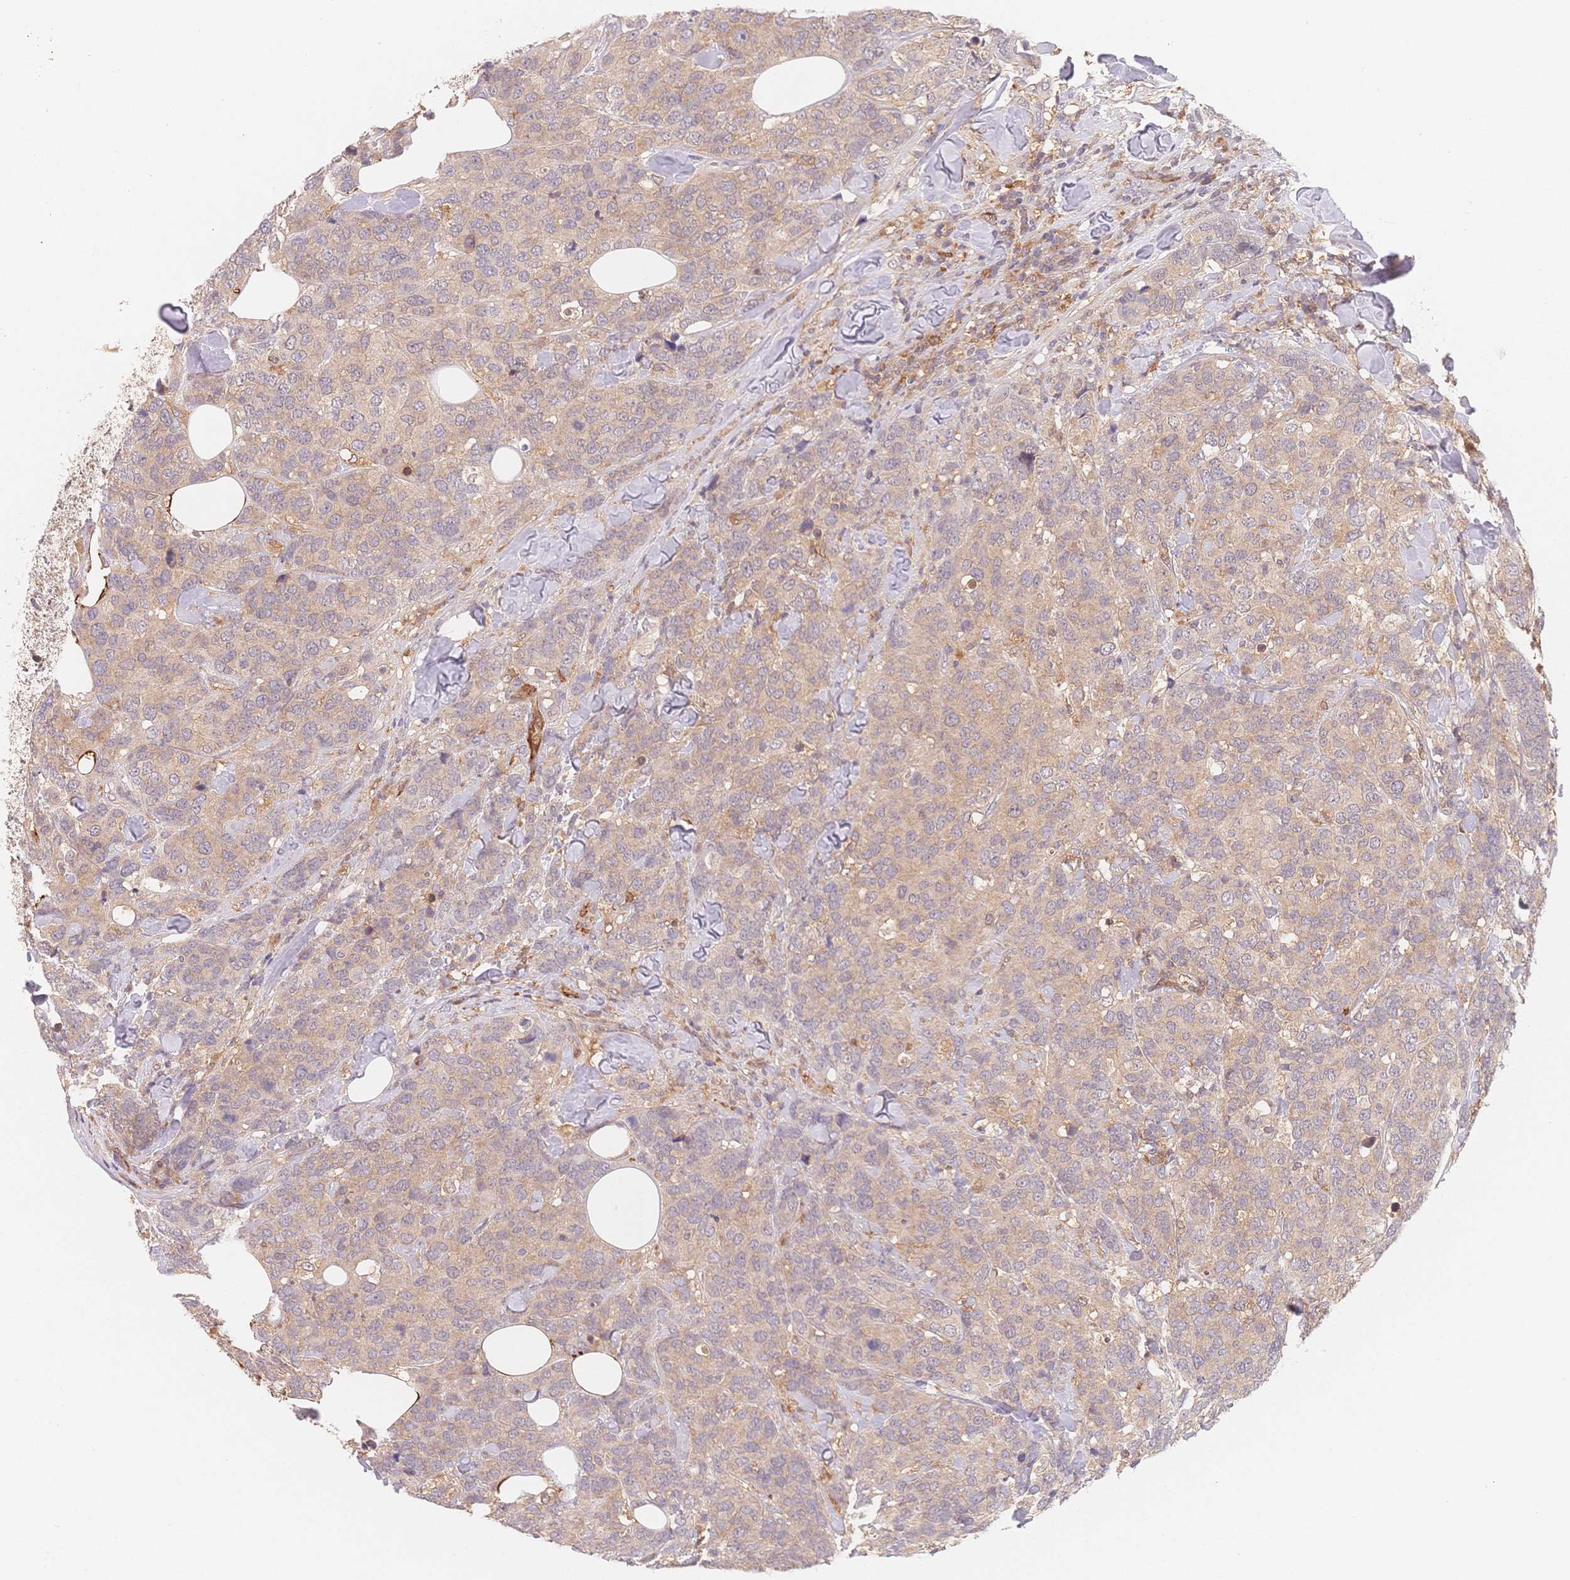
{"staining": {"intensity": "moderate", "quantity": "25%-75%", "location": "cytoplasmic/membranous"}, "tissue": "breast cancer", "cell_type": "Tumor cells", "image_type": "cancer", "snomed": [{"axis": "morphology", "description": "Lobular carcinoma"}, {"axis": "topography", "description": "Breast"}], "caption": "Moderate cytoplasmic/membranous positivity is appreciated in about 25%-75% of tumor cells in lobular carcinoma (breast).", "gene": "C12orf75", "patient": {"sex": "female", "age": 59}}